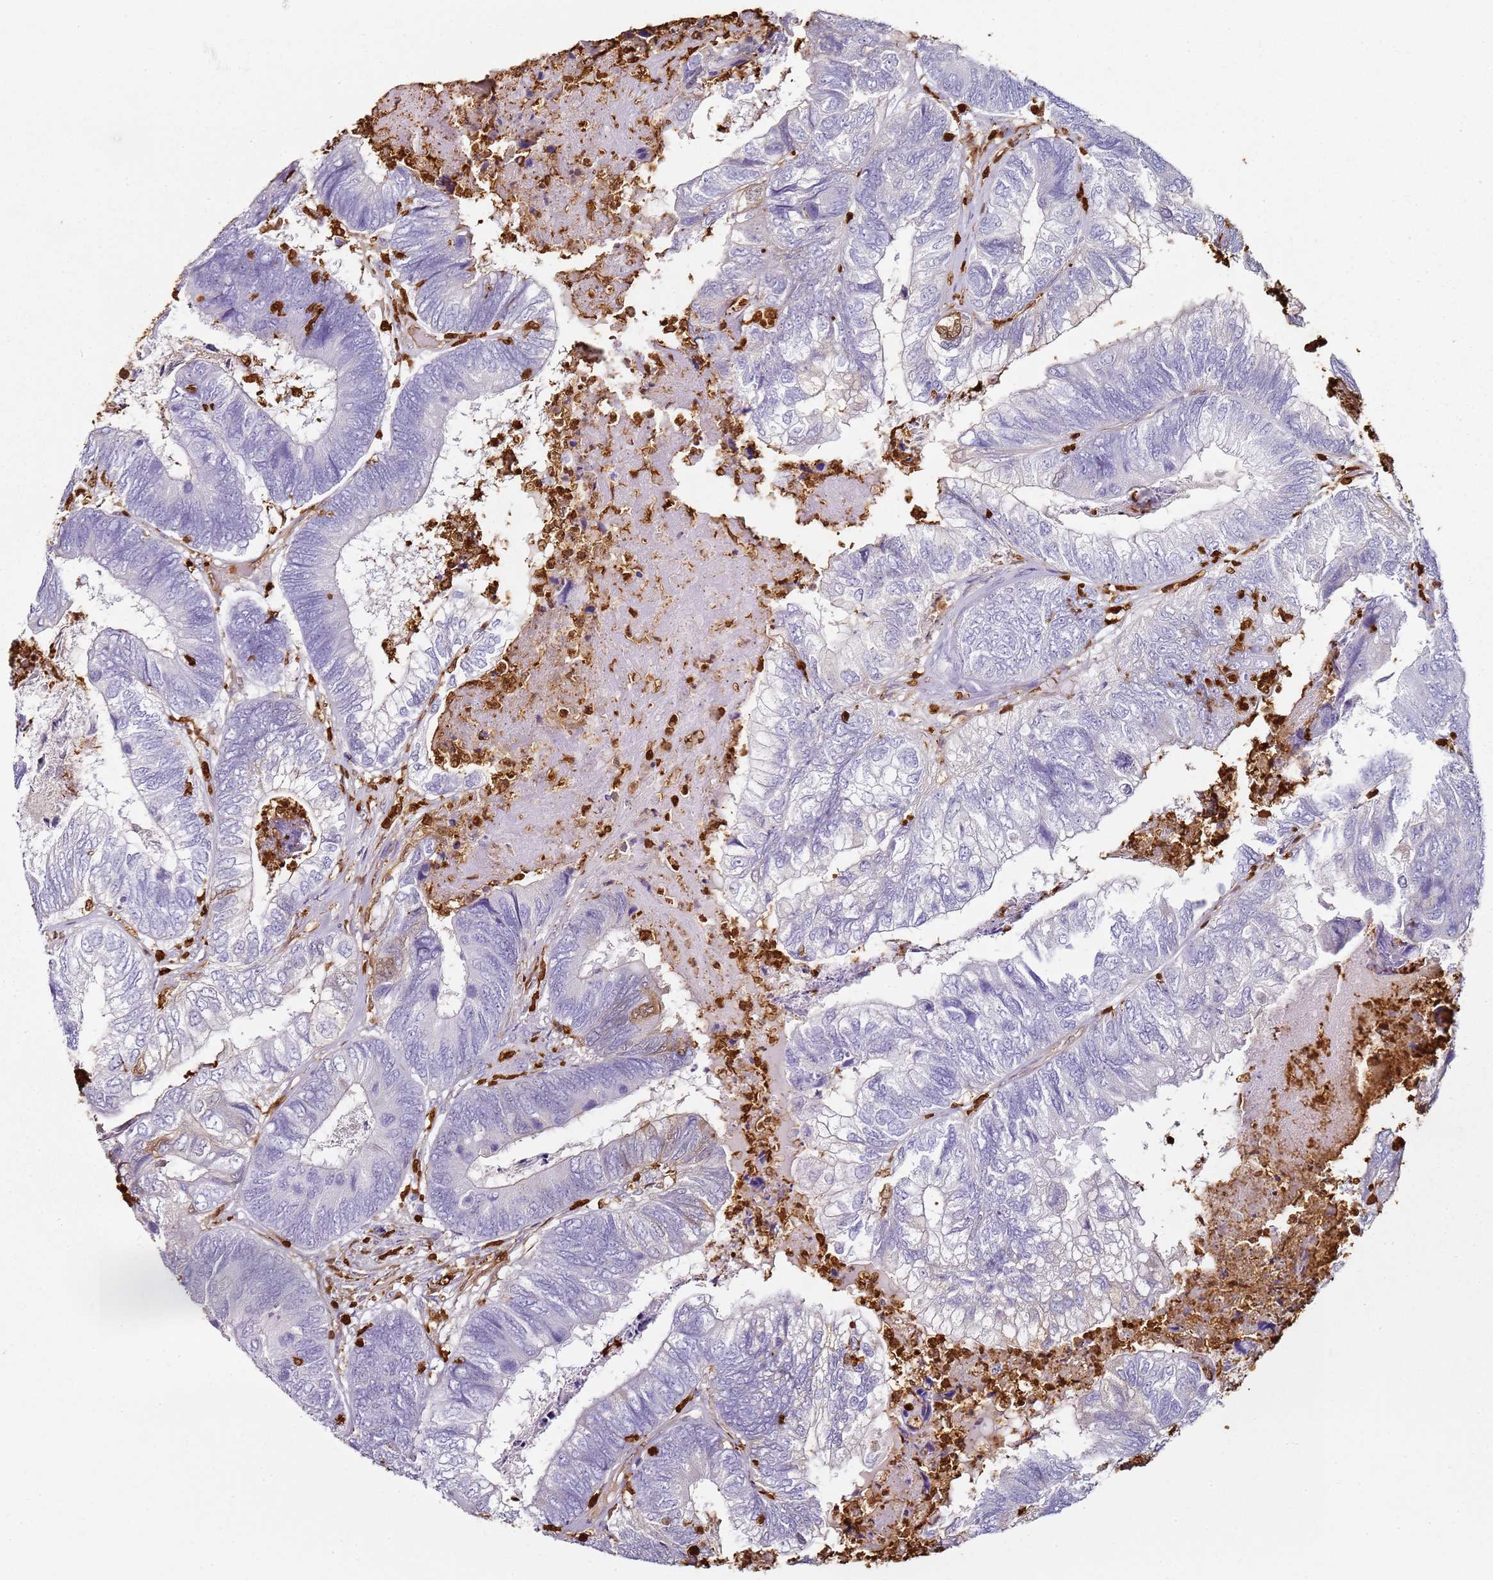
{"staining": {"intensity": "negative", "quantity": "none", "location": "none"}, "tissue": "colorectal cancer", "cell_type": "Tumor cells", "image_type": "cancer", "snomed": [{"axis": "morphology", "description": "Adenocarcinoma, NOS"}, {"axis": "topography", "description": "Colon"}], "caption": "IHC histopathology image of colorectal cancer (adenocarcinoma) stained for a protein (brown), which reveals no positivity in tumor cells.", "gene": "S100A4", "patient": {"sex": "female", "age": 67}}